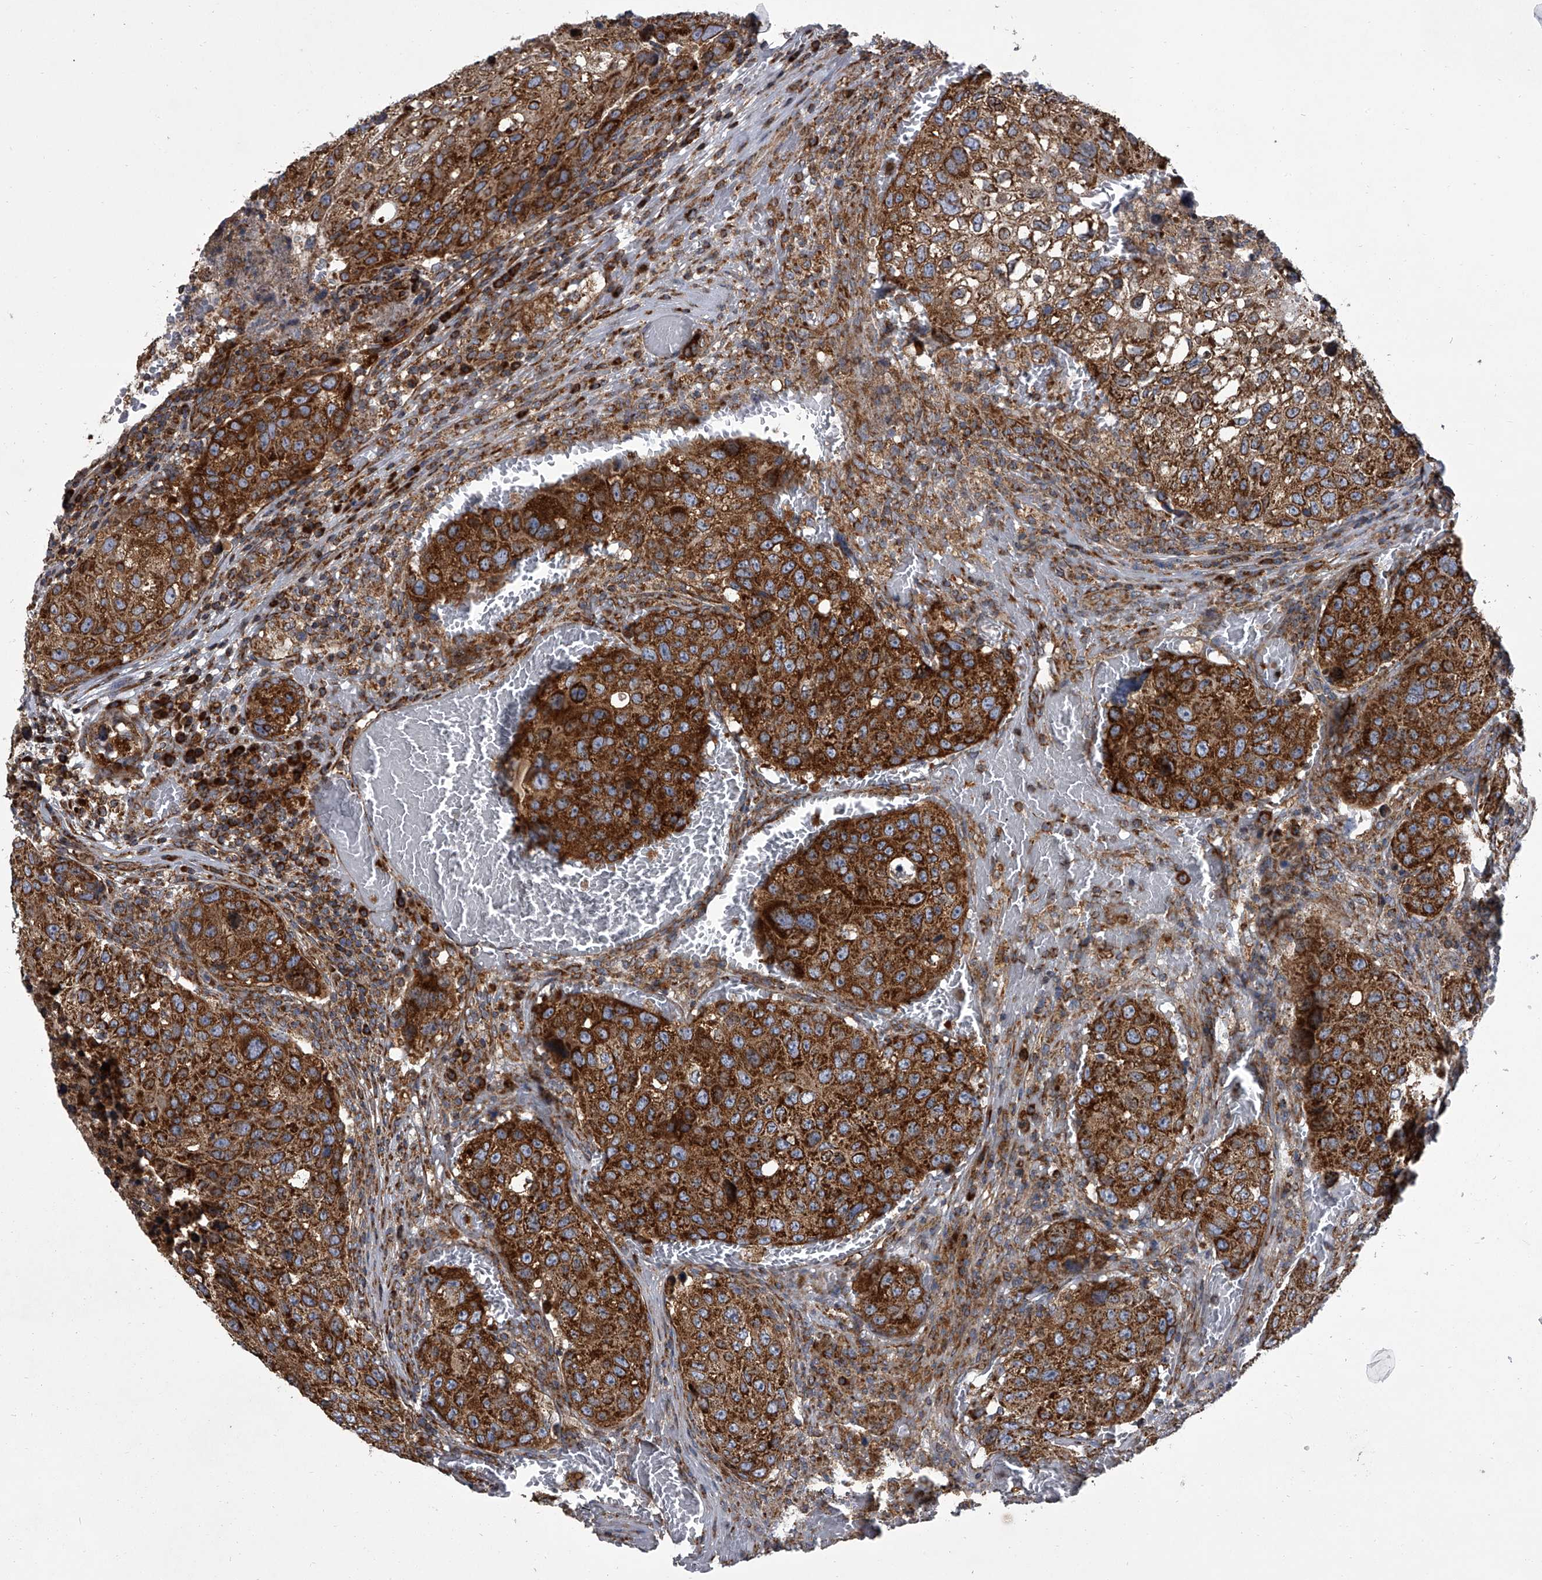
{"staining": {"intensity": "strong", "quantity": ">75%", "location": "cytoplasmic/membranous"}, "tissue": "urothelial cancer", "cell_type": "Tumor cells", "image_type": "cancer", "snomed": [{"axis": "morphology", "description": "Urothelial carcinoma, High grade"}, {"axis": "topography", "description": "Lymph node"}, {"axis": "topography", "description": "Urinary bladder"}], "caption": "Strong cytoplasmic/membranous expression for a protein is seen in approximately >75% of tumor cells of urothelial cancer using immunohistochemistry.", "gene": "ZC3H15", "patient": {"sex": "male", "age": 51}}